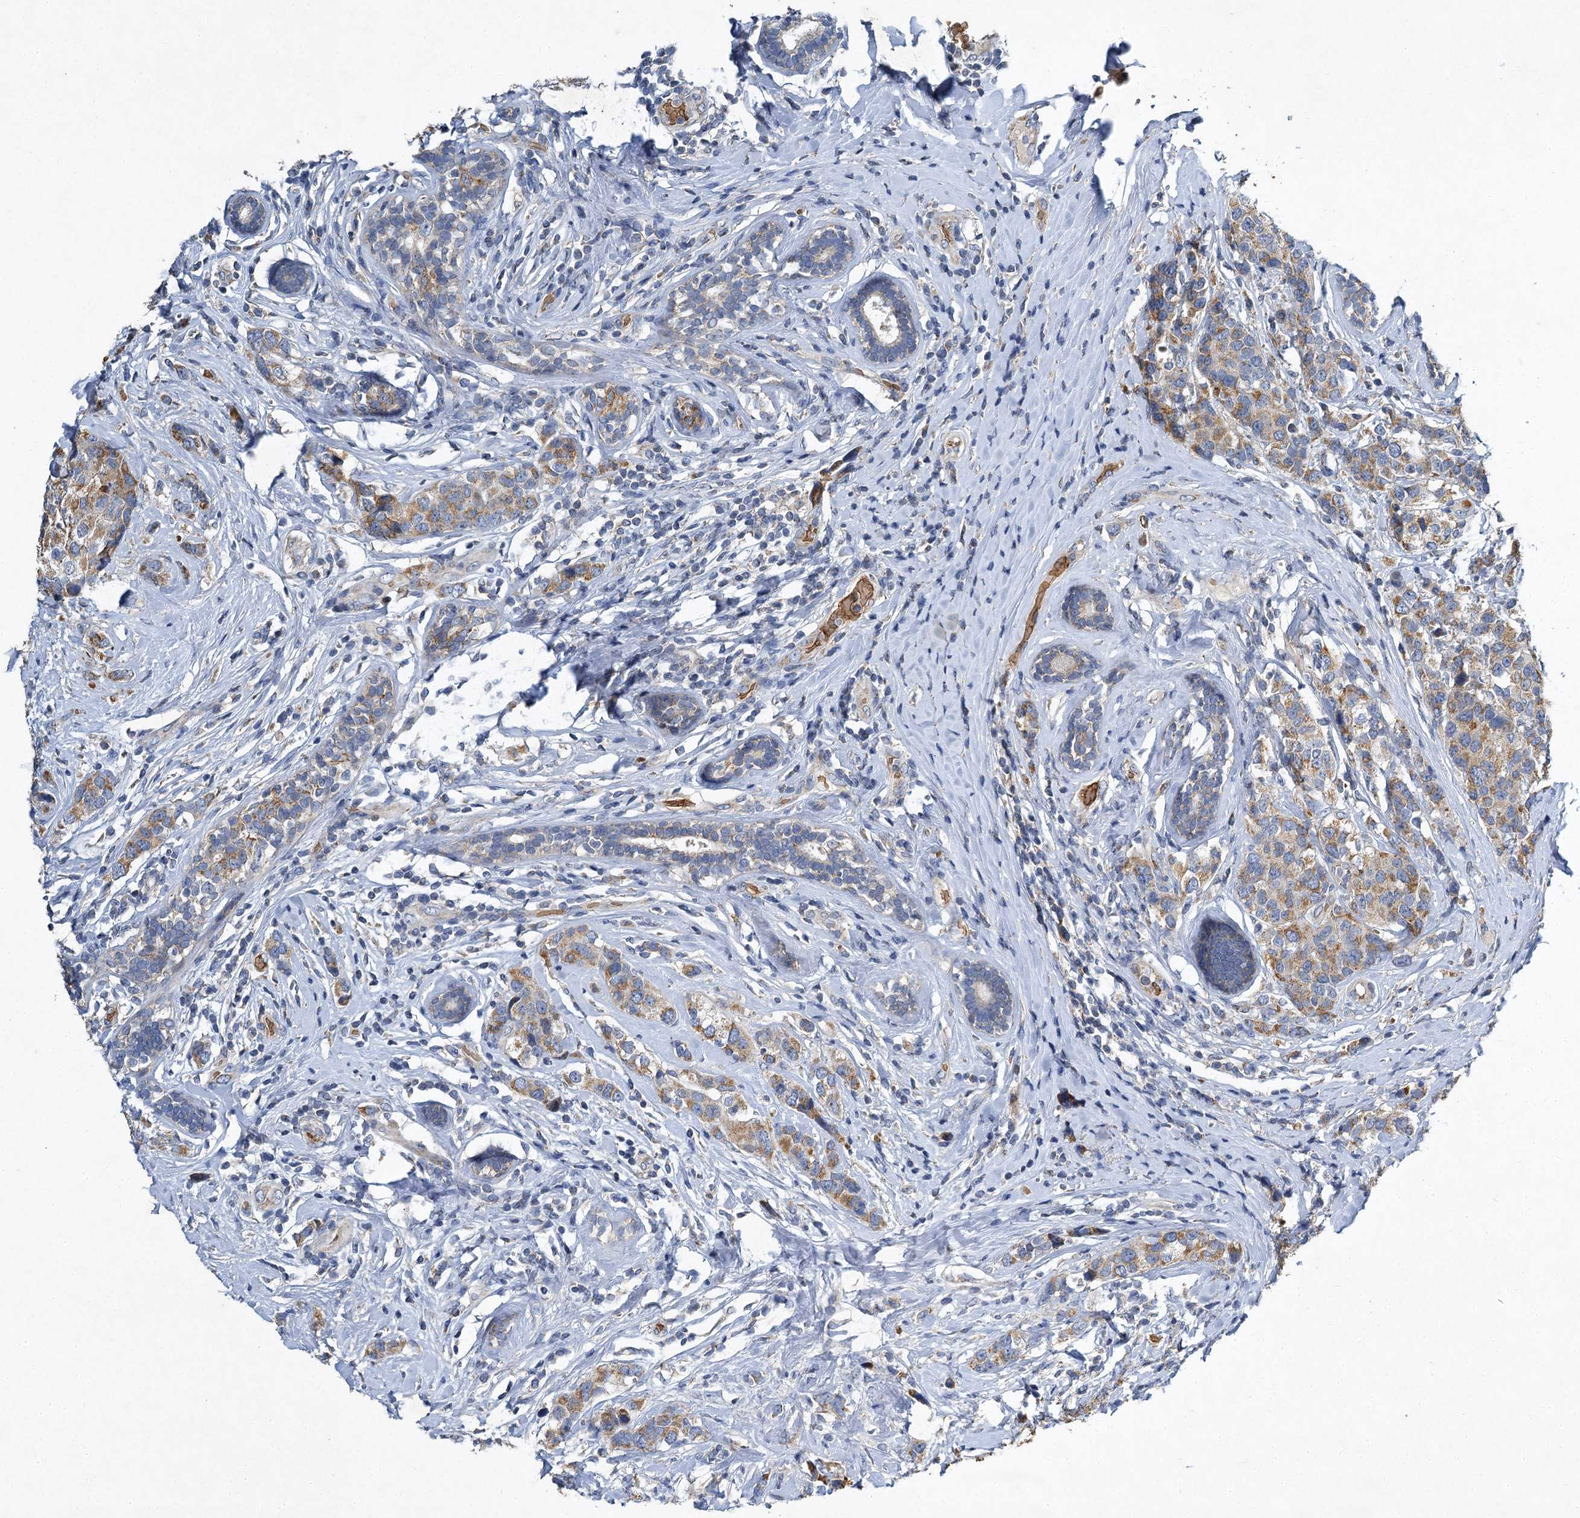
{"staining": {"intensity": "moderate", "quantity": ">75%", "location": "cytoplasmic/membranous"}, "tissue": "breast cancer", "cell_type": "Tumor cells", "image_type": "cancer", "snomed": [{"axis": "morphology", "description": "Lobular carcinoma"}, {"axis": "topography", "description": "Breast"}], "caption": "DAB (3,3'-diaminobenzidine) immunohistochemical staining of breast cancer shows moderate cytoplasmic/membranous protein expression in approximately >75% of tumor cells.", "gene": "BCS1L", "patient": {"sex": "female", "age": 59}}